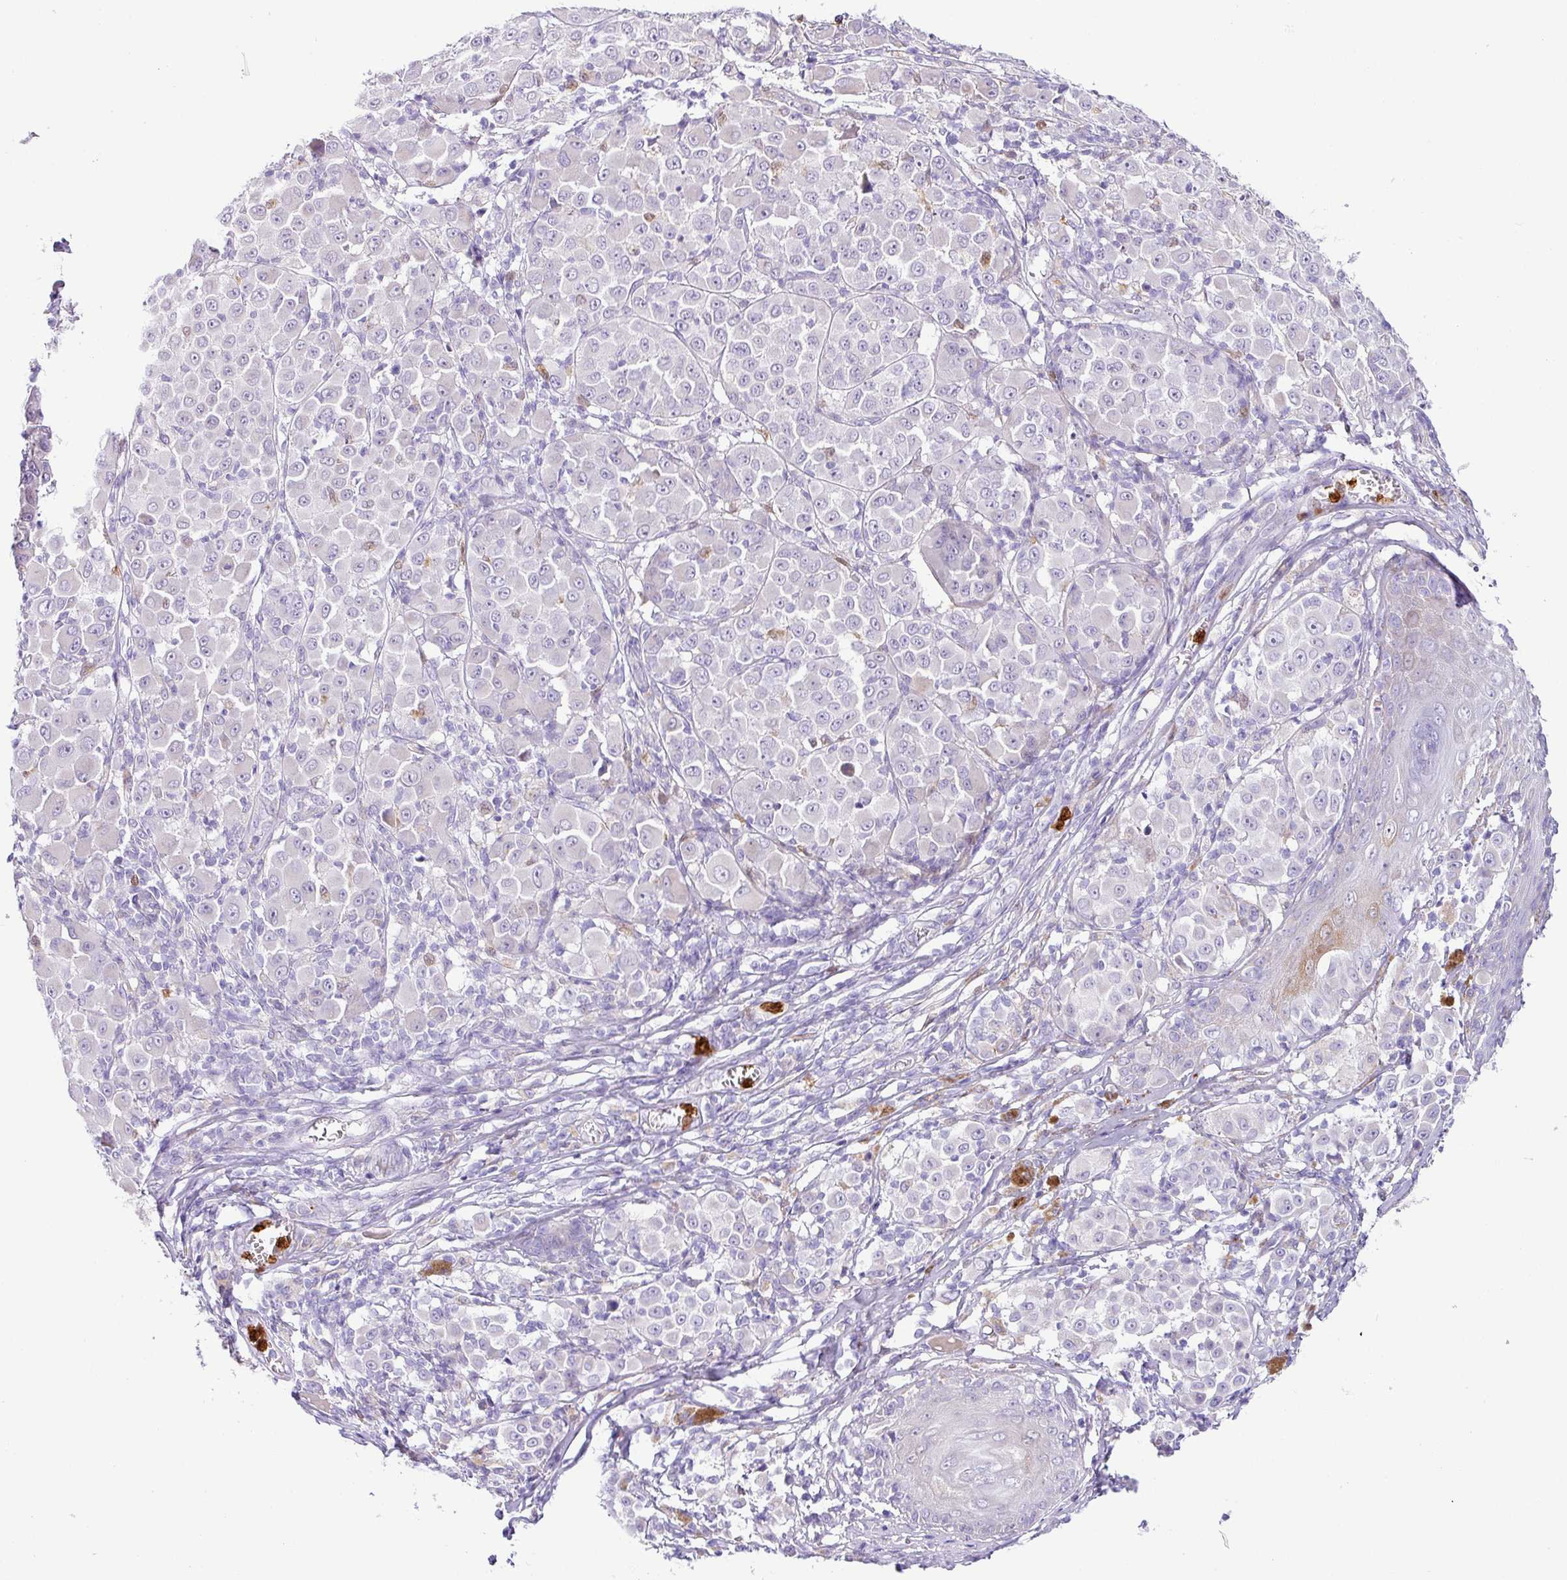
{"staining": {"intensity": "negative", "quantity": "none", "location": "none"}, "tissue": "melanoma", "cell_type": "Tumor cells", "image_type": "cancer", "snomed": [{"axis": "morphology", "description": "Malignant melanoma, NOS"}, {"axis": "topography", "description": "Skin"}], "caption": "This is an immunohistochemistry (IHC) photomicrograph of malignant melanoma. There is no staining in tumor cells.", "gene": "SH2D3C", "patient": {"sex": "female", "age": 43}}